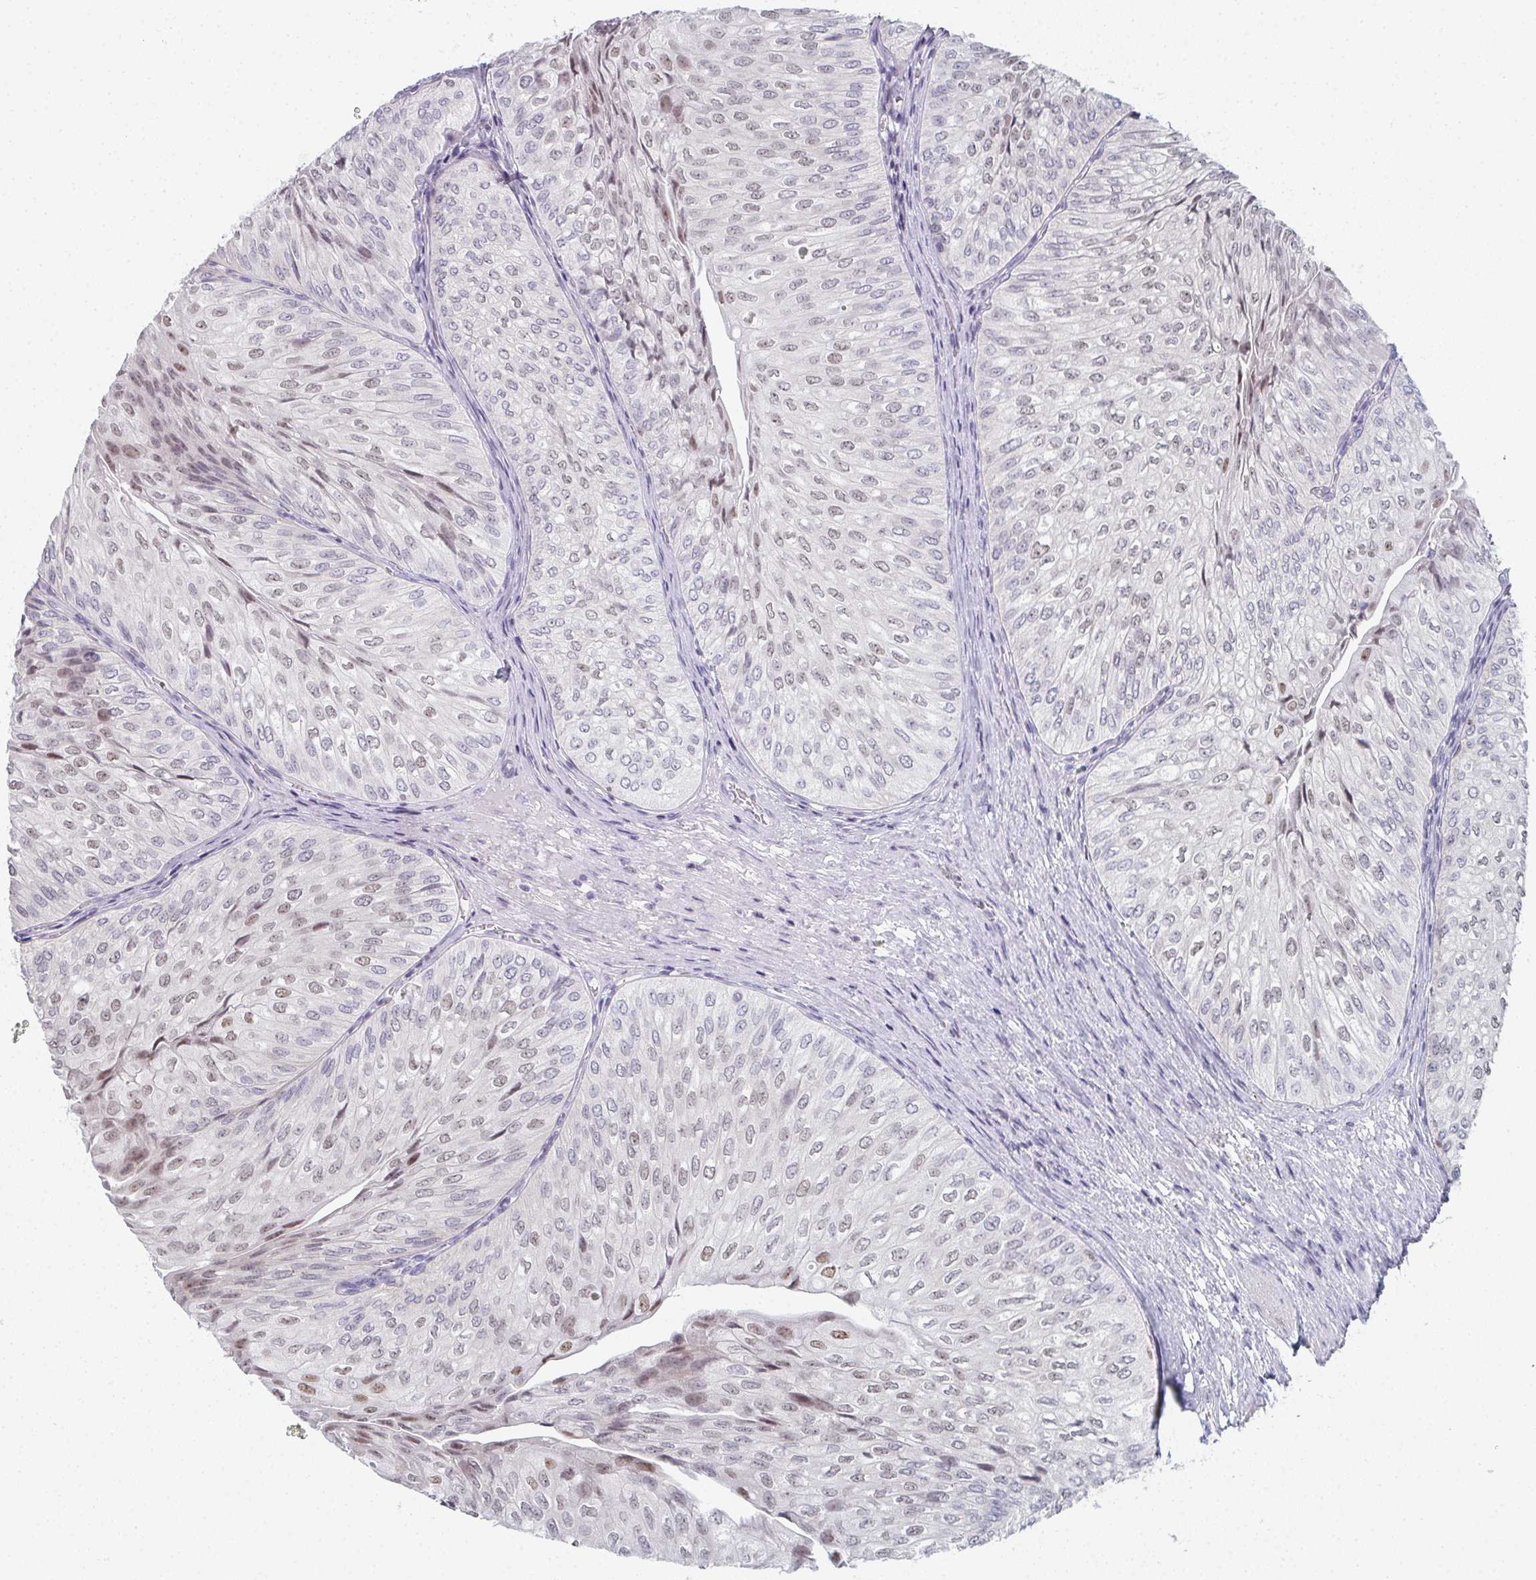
{"staining": {"intensity": "moderate", "quantity": "<25%", "location": "nuclear"}, "tissue": "urothelial cancer", "cell_type": "Tumor cells", "image_type": "cancer", "snomed": [{"axis": "morphology", "description": "Urothelial carcinoma, NOS"}, {"axis": "topography", "description": "Urinary bladder"}], "caption": "A low amount of moderate nuclear expression is present in approximately <25% of tumor cells in transitional cell carcinoma tissue.", "gene": "PYCR3", "patient": {"sex": "male", "age": 62}}